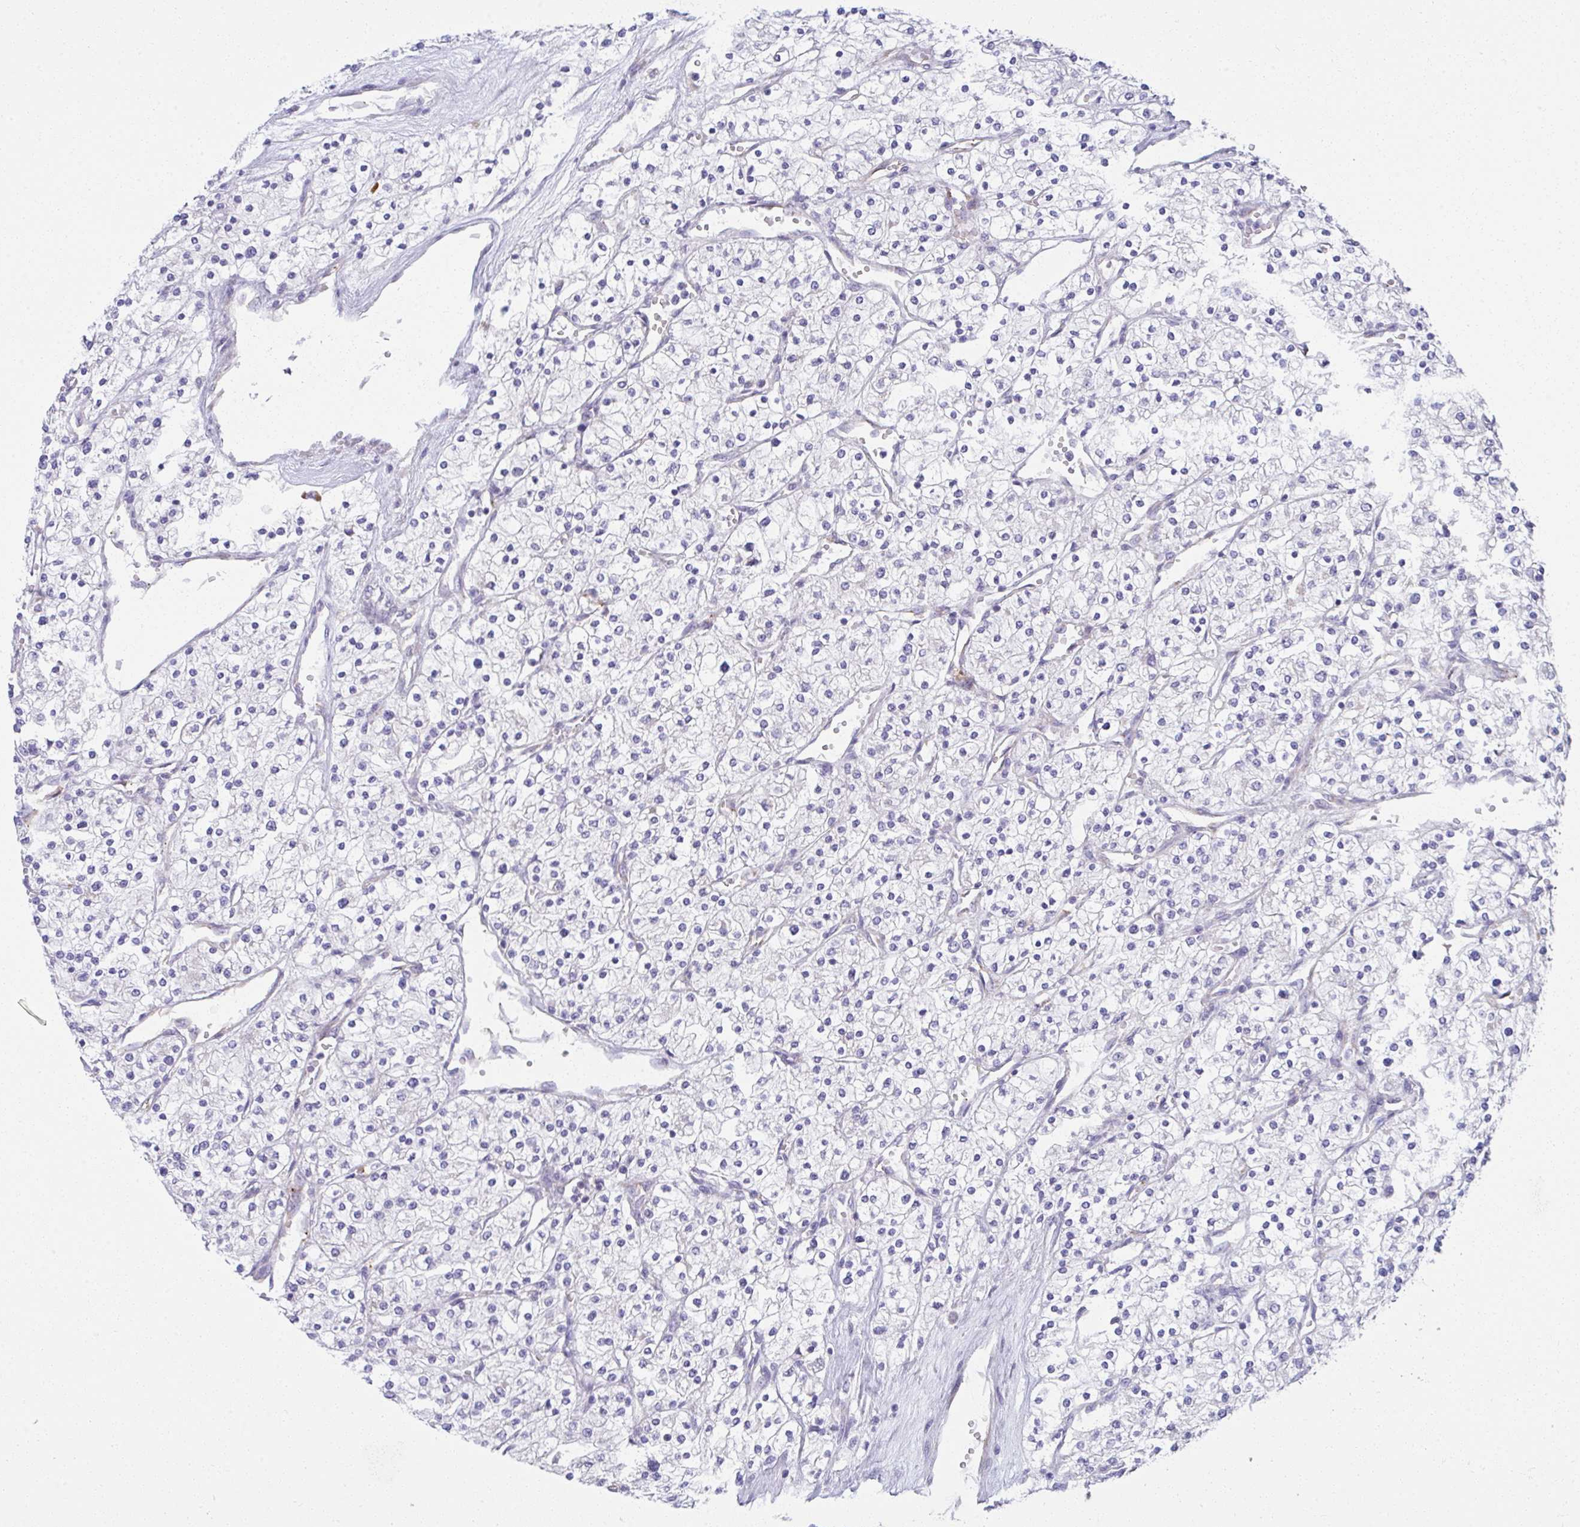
{"staining": {"intensity": "negative", "quantity": "none", "location": "none"}, "tissue": "renal cancer", "cell_type": "Tumor cells", "image_type": "cancer", "snomed": [{"axis": "morphology", "description": "Adenocarcinoma, NOS"}, {"axis": "topography", "description": "Kidney"}], "caption": "DAB (3,3'-diaminobenzidine) immunohistochemical staining of adenocarcinoma (renal) shows no significant positivity in tumor cells.", "gene": "FASLG", "patient": {"sex": "male", "age": 80}}